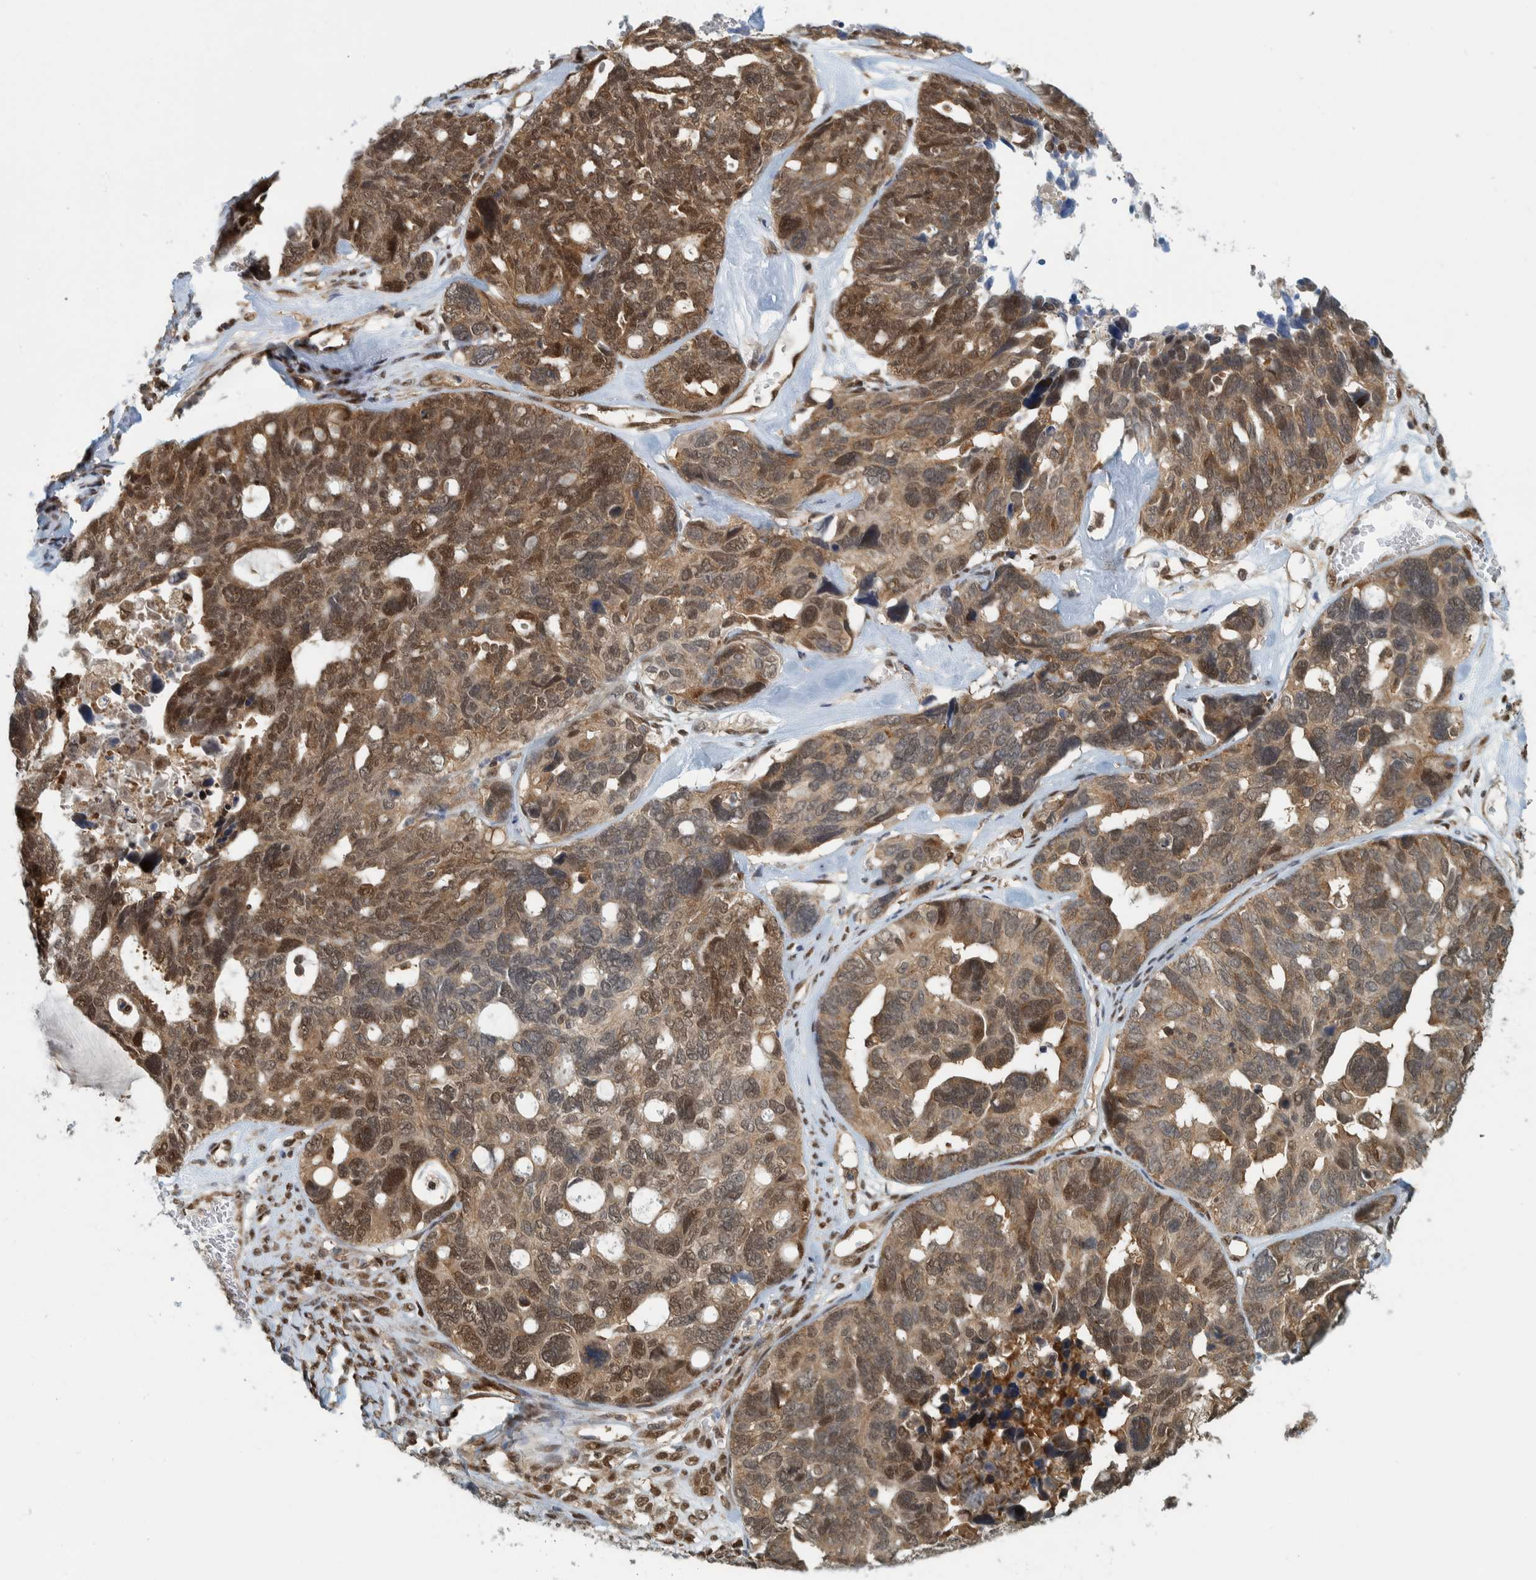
{"staining": {"intensity": "moderate", "quantity": "25%-75%", "location": "cytoplasmic/membranous,nuclear"}, "tissue": "ovarian cancer", "cell_type": "Tumor cells", "image_type": "cancer", "snomed": [{"axis": "morphology", "description": "Cystadenocarcinoma, serous, NOS"}, {"axis": "topography", "description": "Ovary"}], "caption": "Immunohistochemistry image of human ovarian cancer stained for a protein (brown), which exhibits medium levels of moderate cytoplasmic/membranous and nuclear positivity in about 25%-75% of tumor cells.", "gene": "COPS3", "patient": {"sex": "female", "age": 79}}